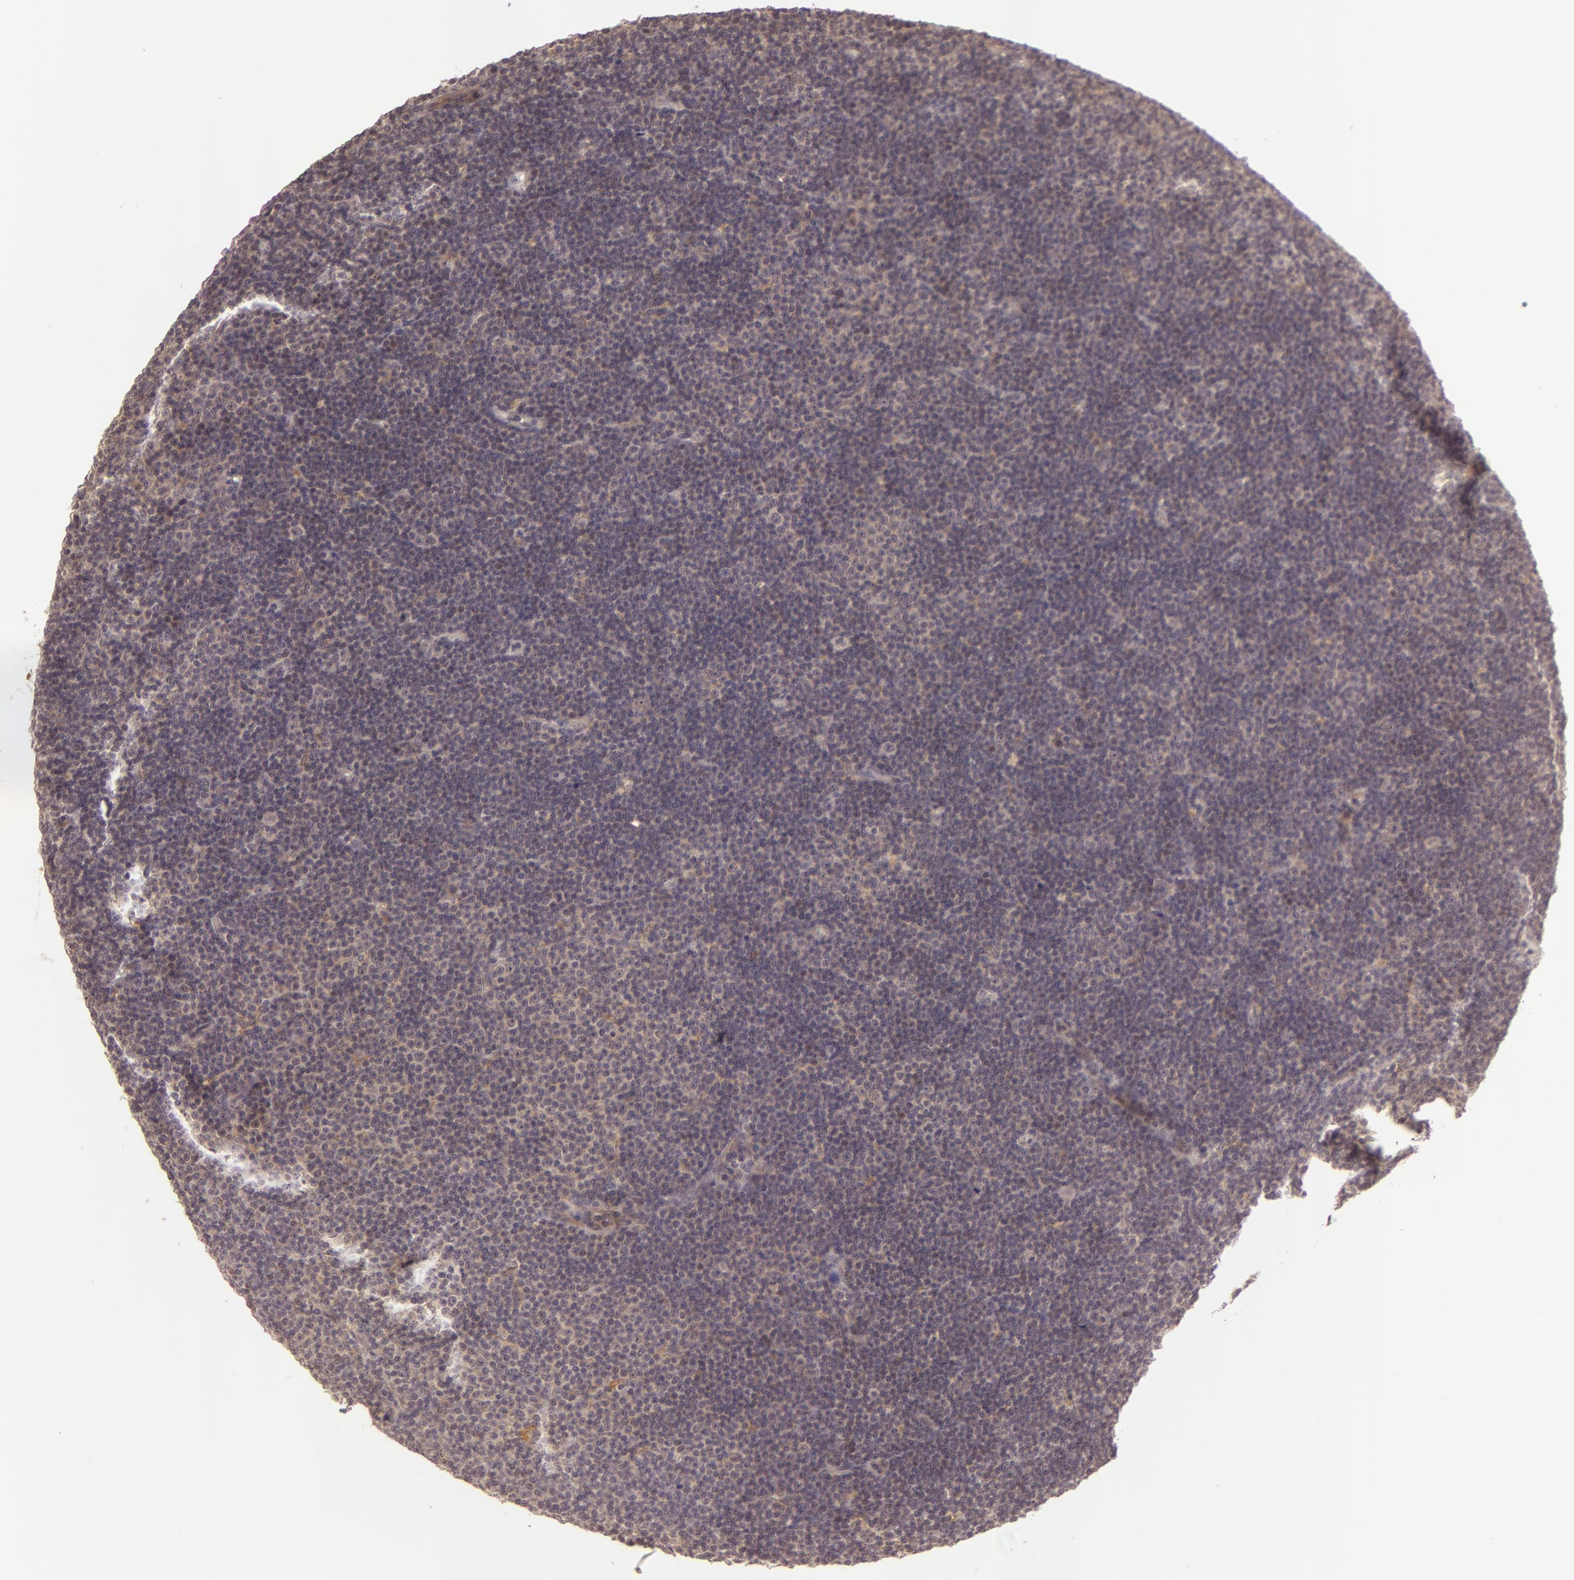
{"staining": {"intensity": "negative", "quantity": "none", "location": "none"}, "tissue": "lymphoma", "cell_type": "Tumor cells", "image_type": "cancer", "snomed": [{"axis": "morphology", "description": "Malignant lymphoma, non-Hodgkin's type, Low grade"}, {"axis": "topography", "description": "Lymph node"}], "caption": "Immunohistochemical staining of human malignant lymphoma, non-Hodgkin's type (low-grade) displays no significant expression in tumor cells.", "gene": "PPP1R3F", "patient": {"sex": "male", "age": 57}}